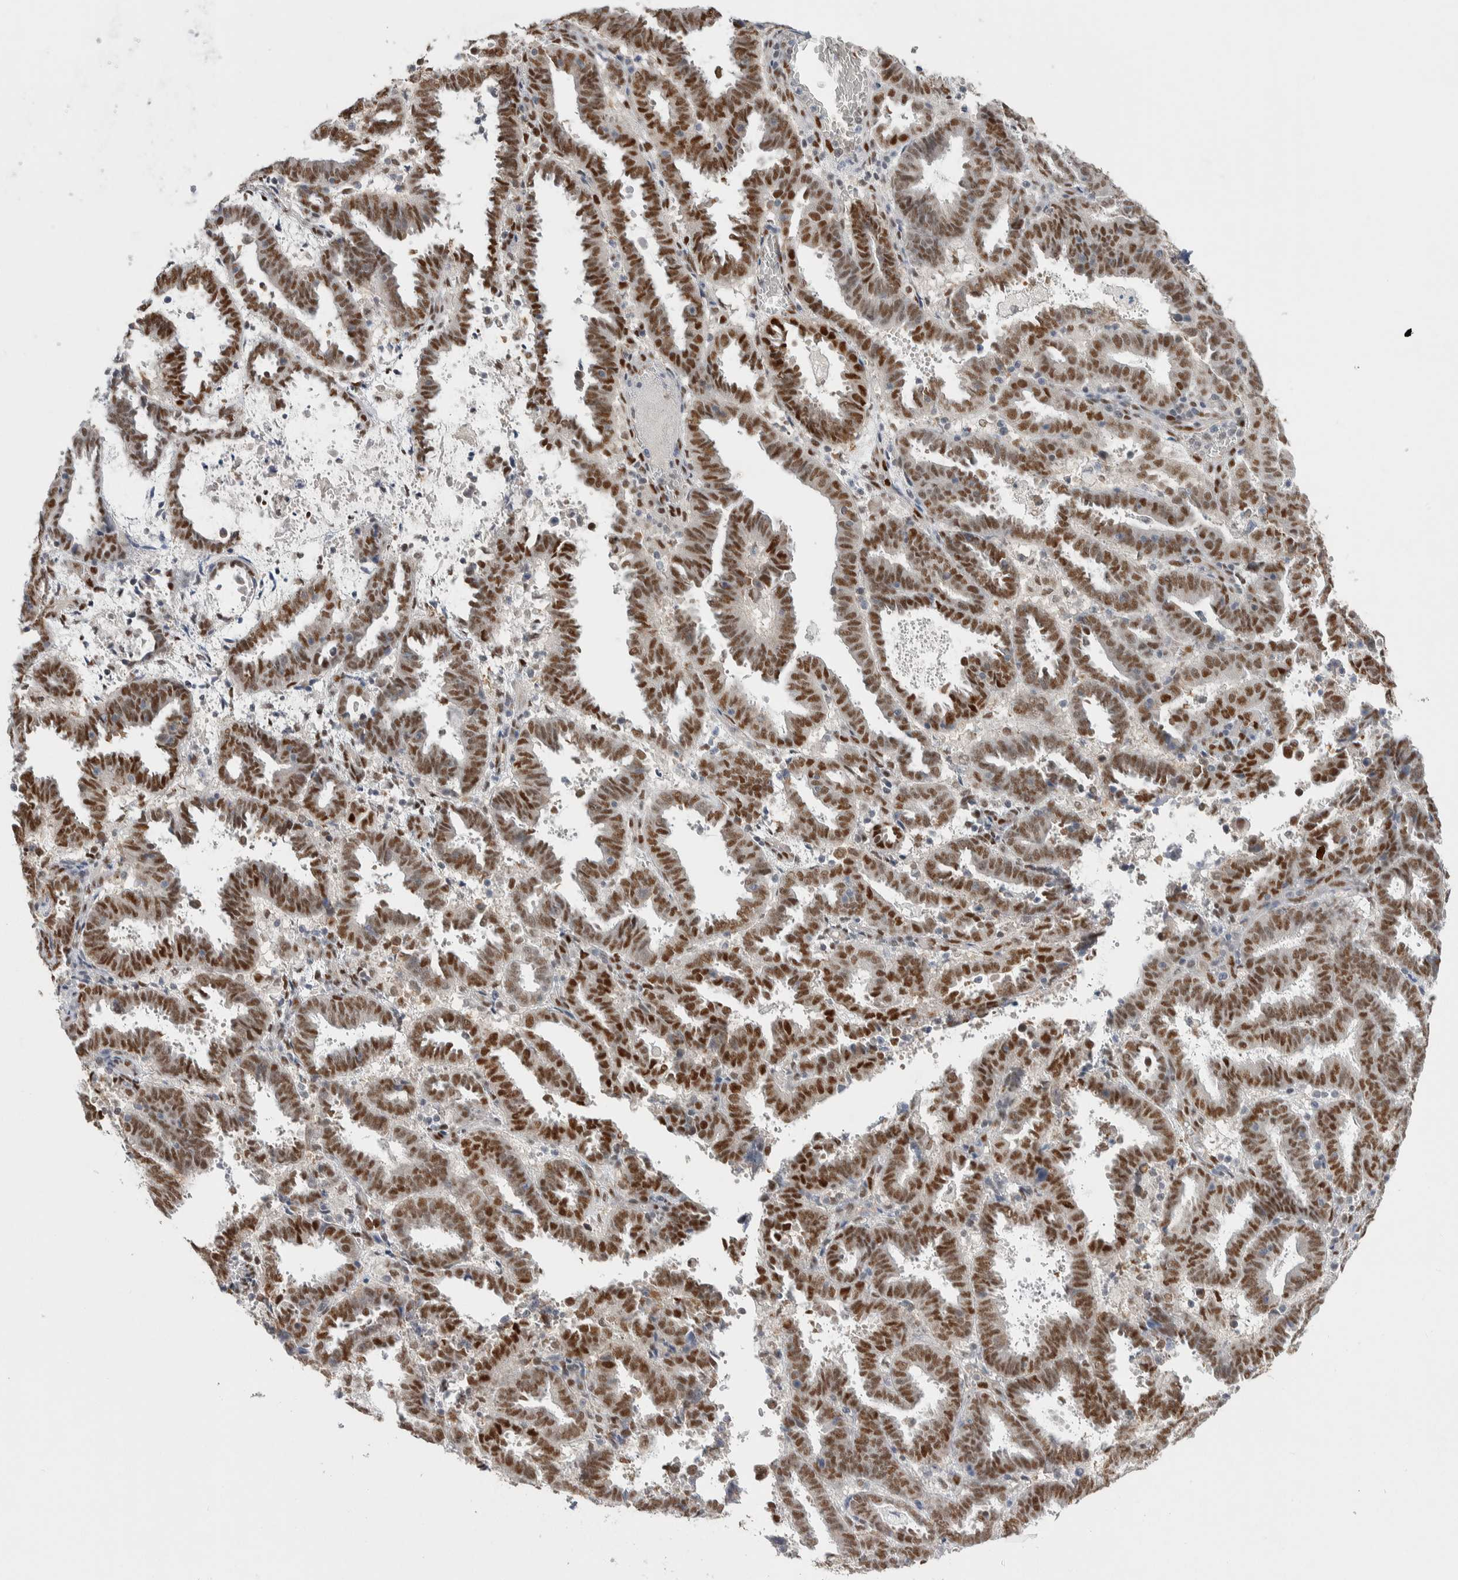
{"staining": {"intensity": "strong", "quantity": ">75%", "location": "nuclear"}, "tissue": "endometrial cancer", "cell_type": "Tumor cells", "image_type": "cancer", "snomed": [{"axis": "morphology", "description": "Adenocarcinoma, NOS"}, {"axis": "topography", "description": "Uterus"}], "caption": "The histopathology image displays immunohistochemical staining of endometrial adenocarcinoma. There is strong nuclear expression is appreciated in approximately >75% of tumor cells.", "gene": "PRMT1", "patient": {"sex": "female", "age": 83}}